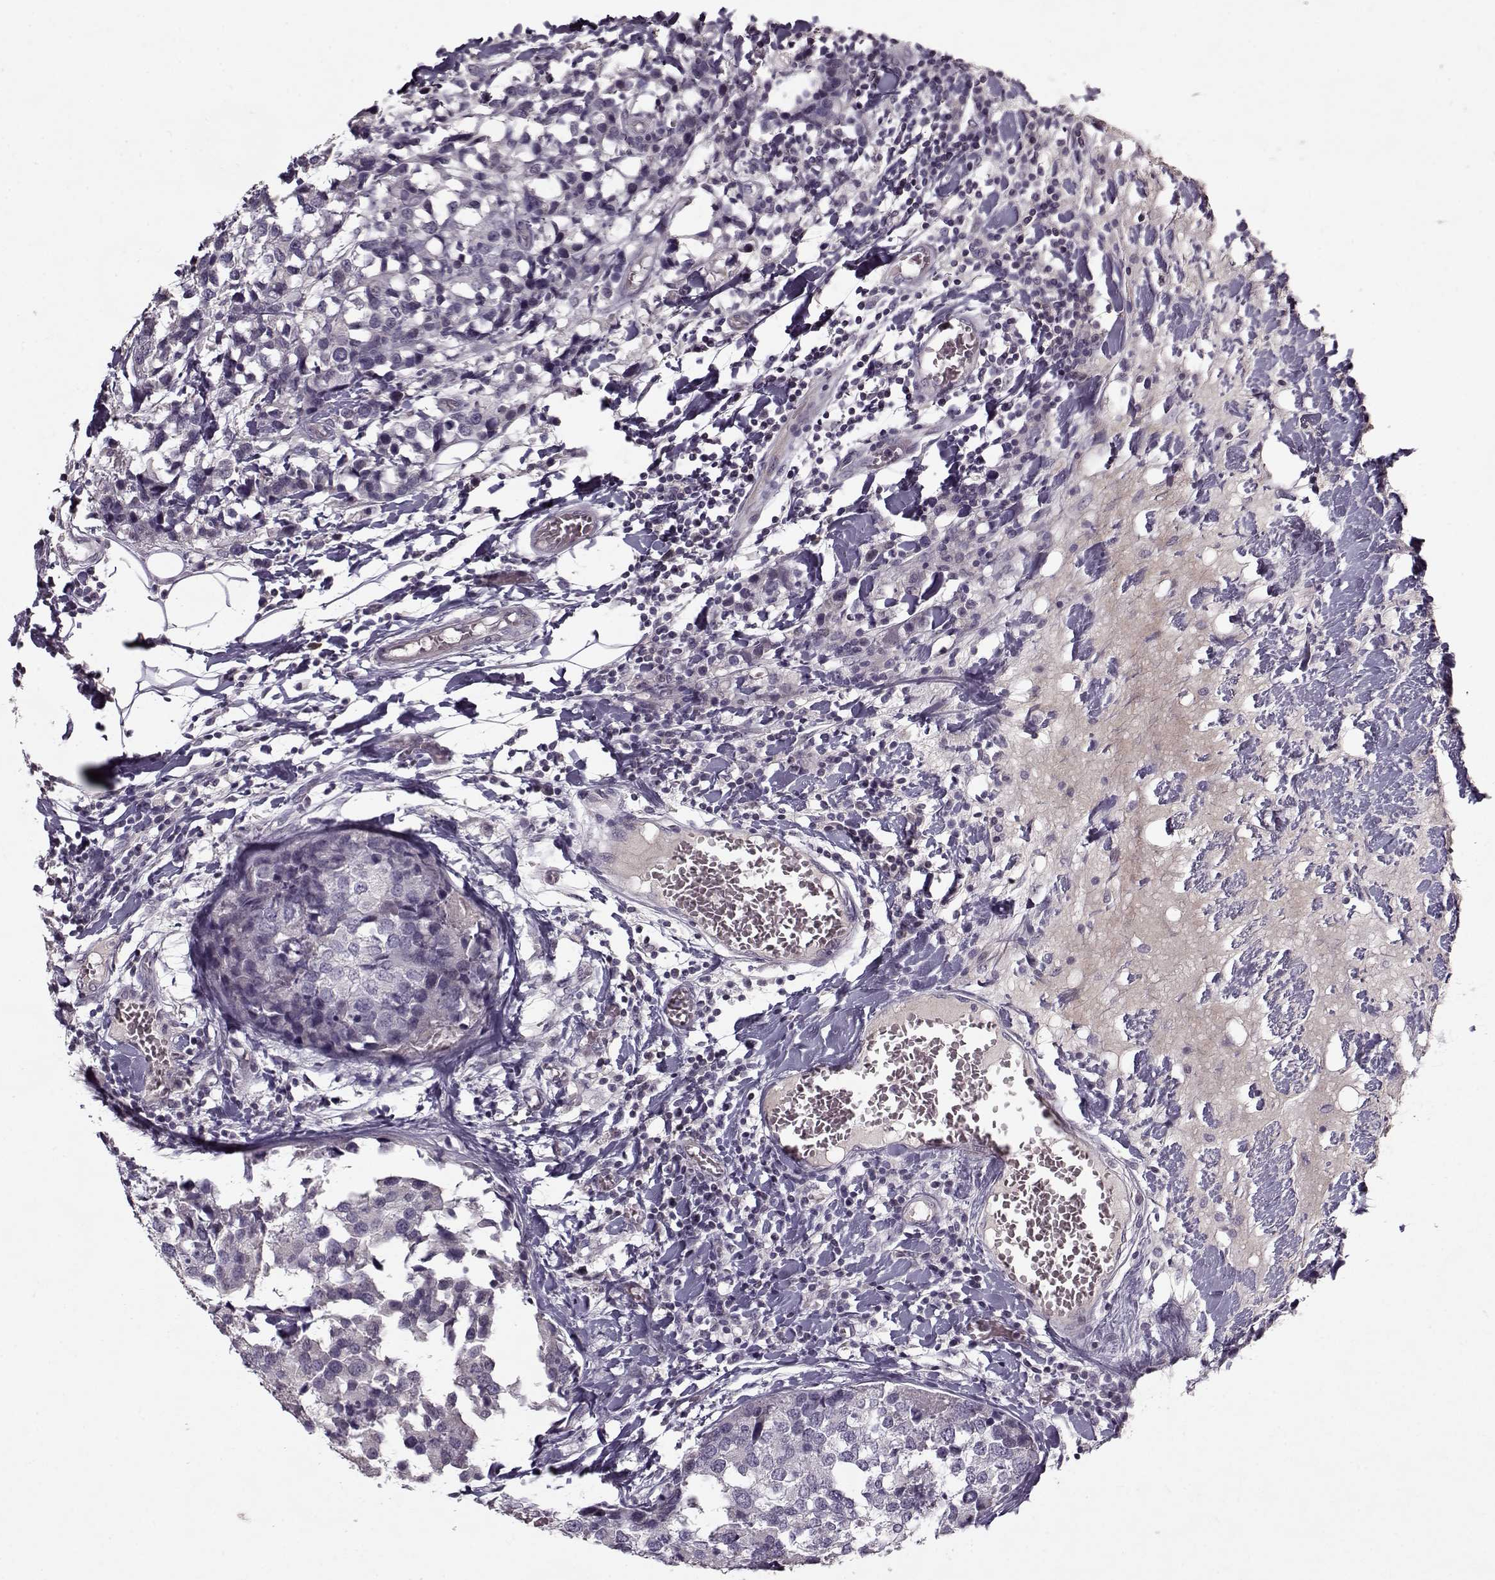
{"staining": {"intensity": "negative", "quantity": "none", "location": "none"}, "tissue": "breast cancer", "cell_type": "Tumor cells", "image_type": "cancer", "snomed": [{"axis": "morphology", "description": "Lobular carcinoma"}, {"axis": "topography", "description": "Breast"}], "caption": "A high-resolution histopathology image shows immunohistochemistry staining of breast cancer (lobular carcinoma), which reveals no significant expression in tumor cells.", "gene": "KRT9", "patient": {"sex": "female", "age": 59}}